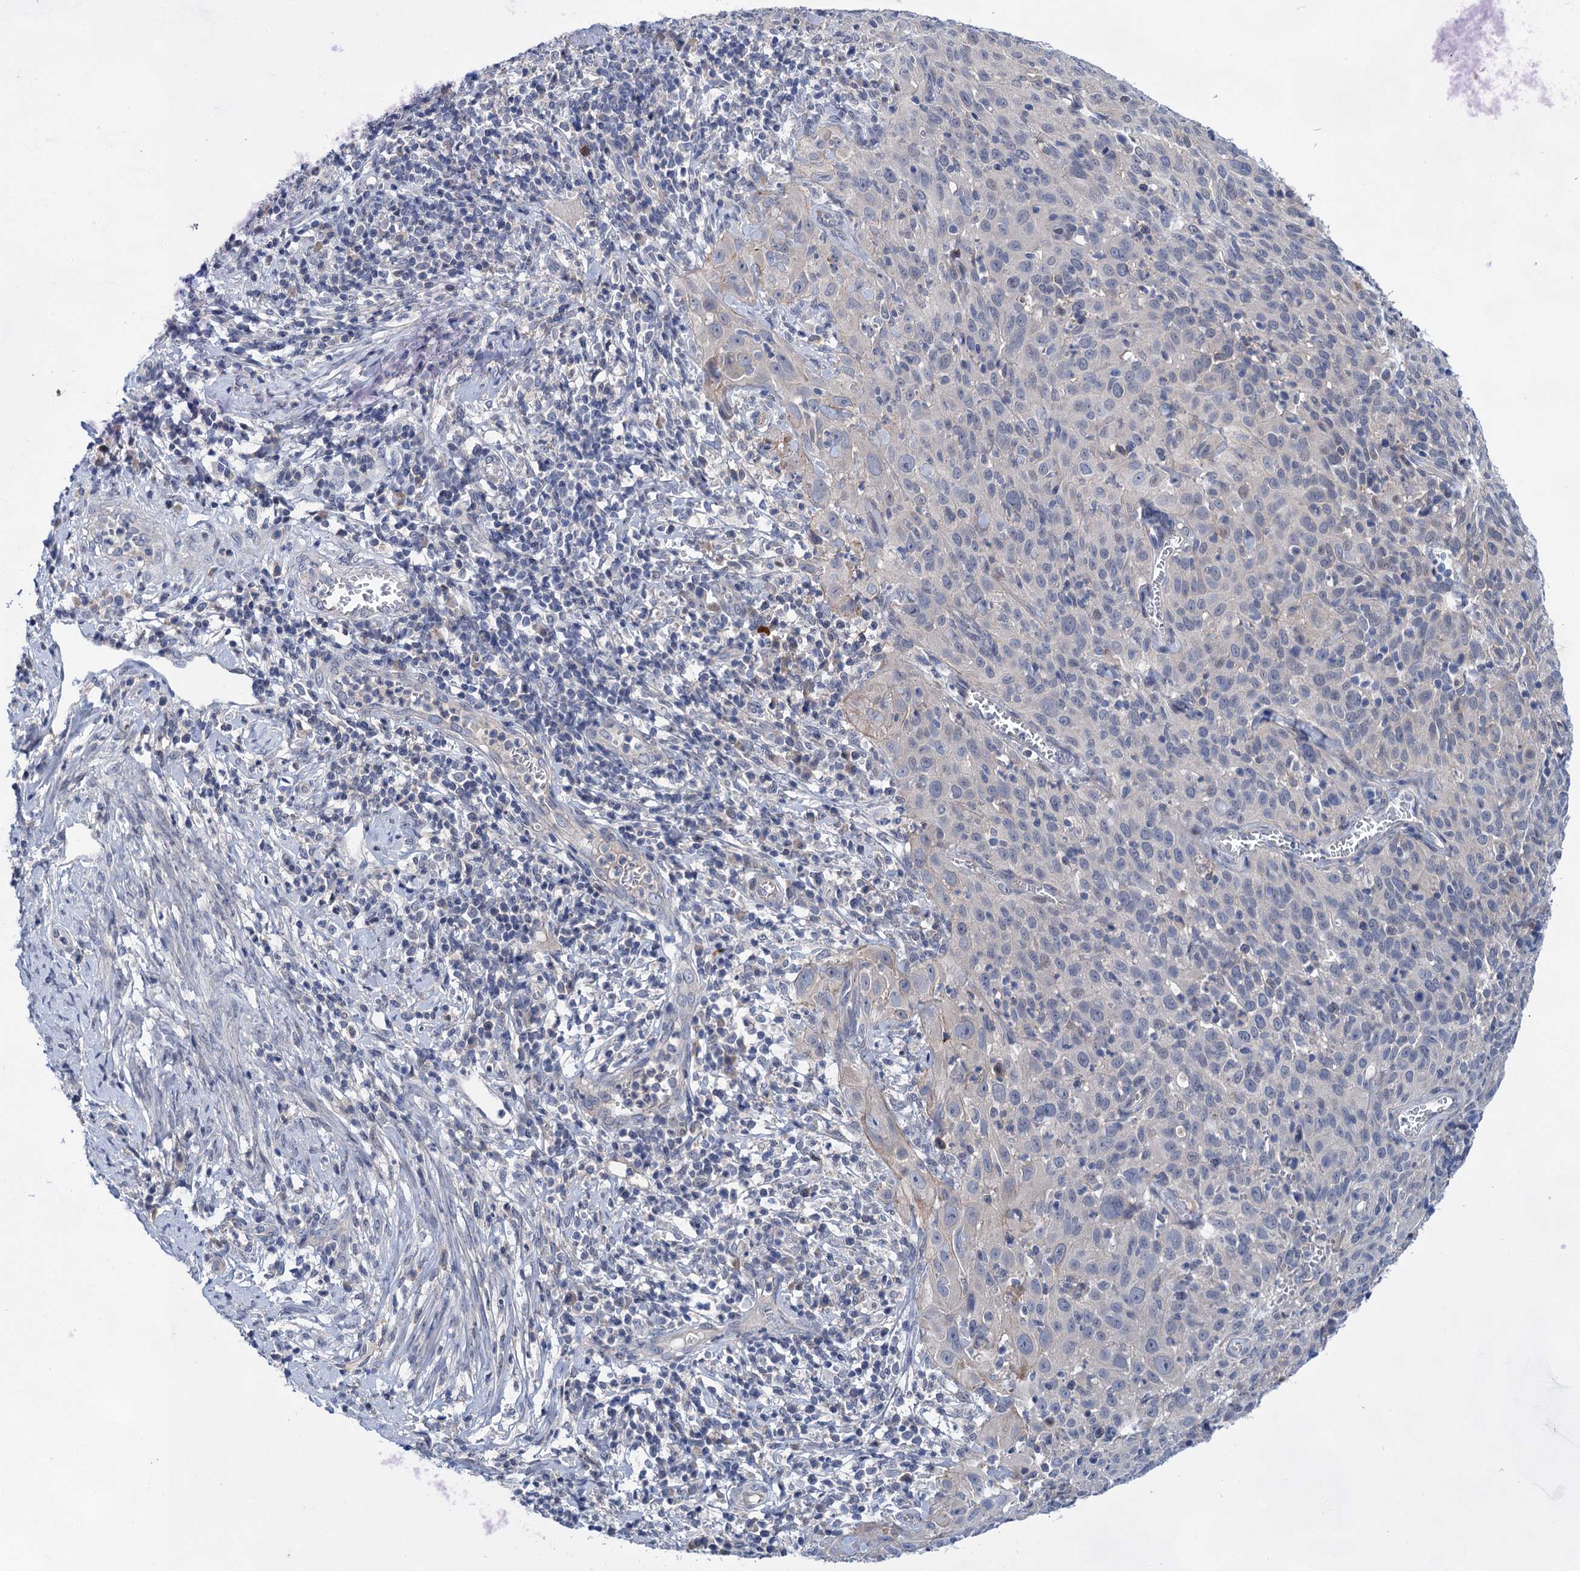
{"staining": {"intensity": "negative", "quantity": "none", "location": "none"}, "tissue": "cervical cancer", "cell_type": "Tumor cells", "image_type": "cancer", "snomed": [{"axis": "morphology", "description": "Squamous cell carcinoma, NOS"}, {"axis": "topography", "description": "Cervix"}], "caption": "DAB immunohistochemical staining of cervical squamous cell carcinoma shows no significant expression in tumor cells.", "gene": "MORN3", "patient": {"sex": "female", "age": 31}}